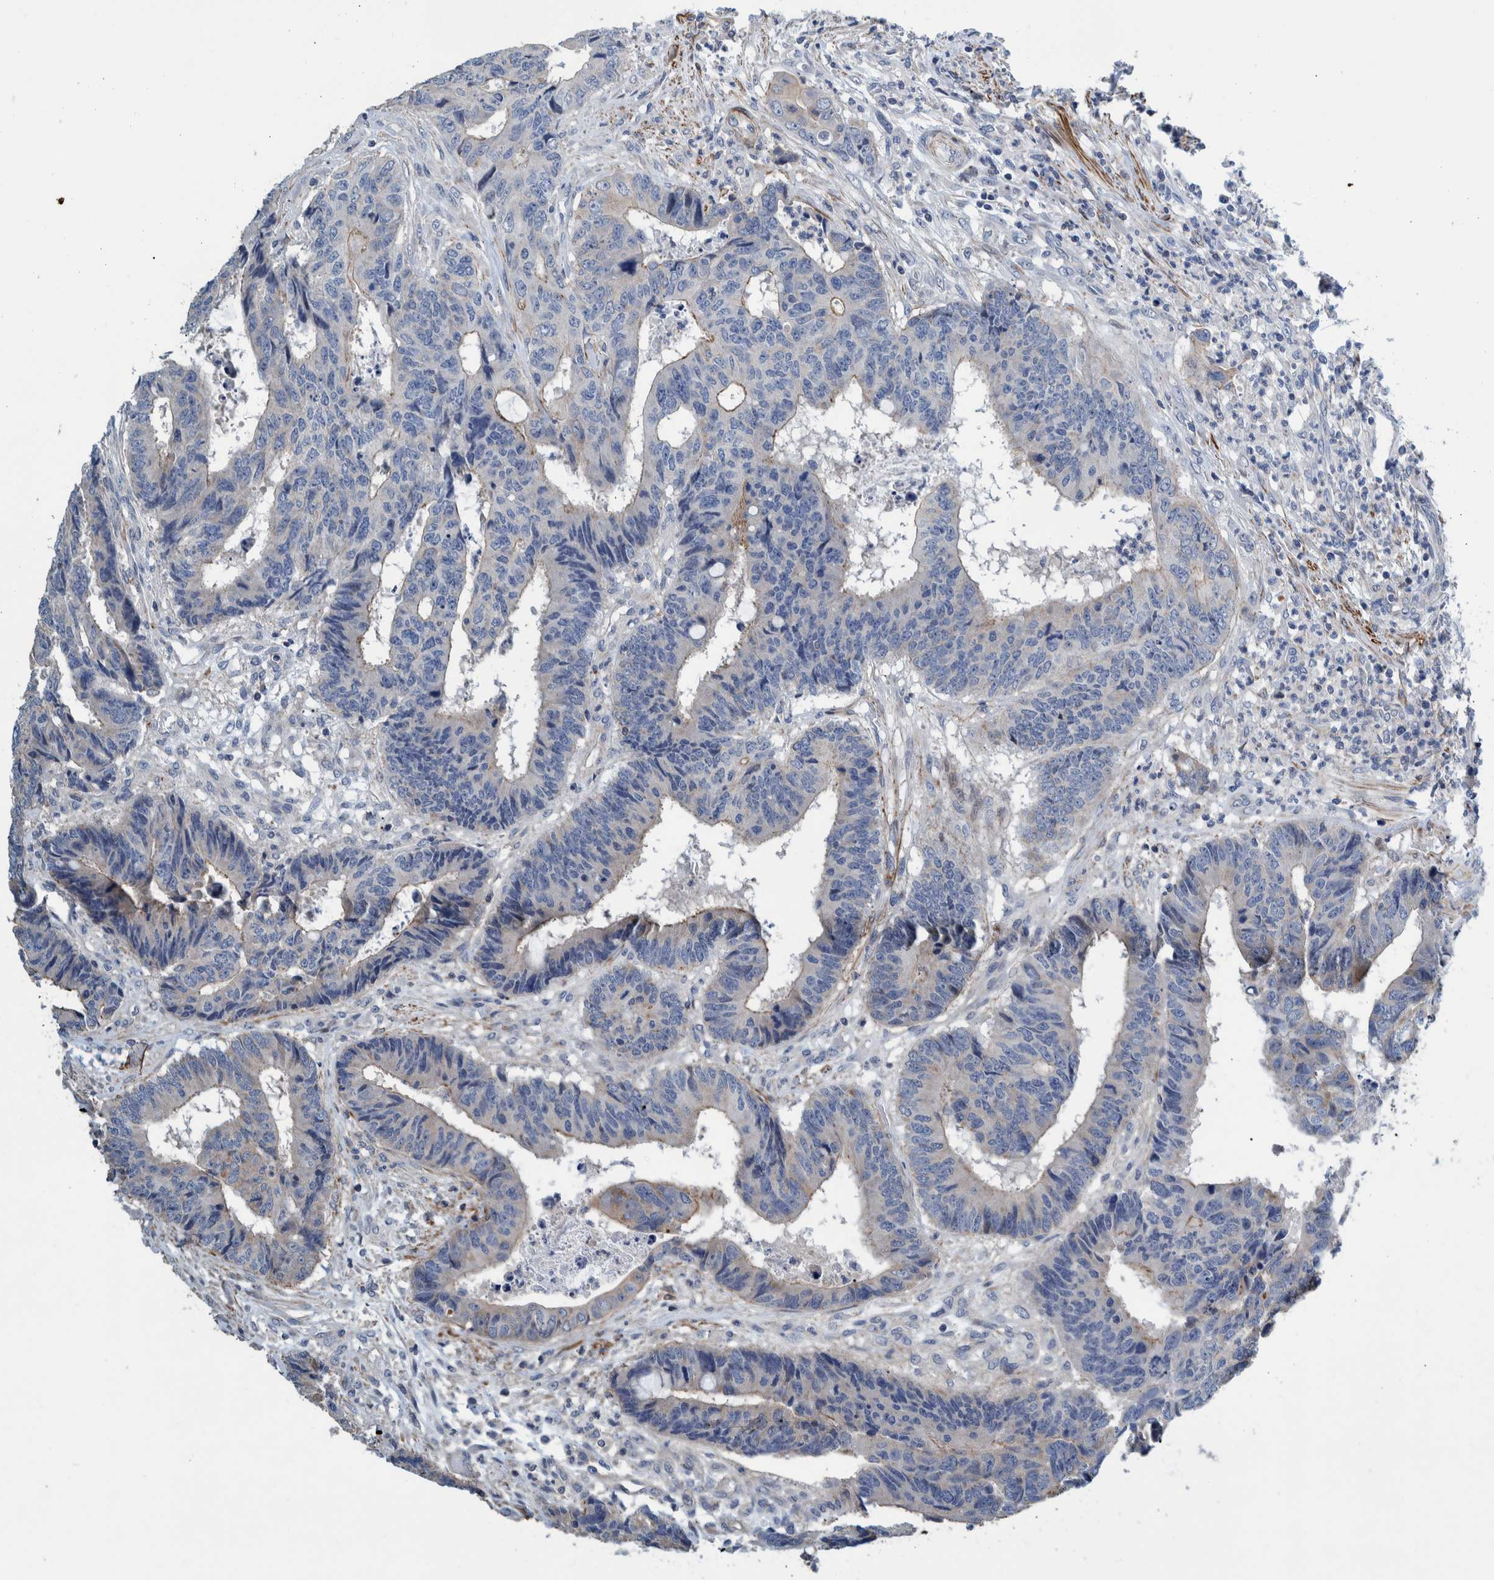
{"staining": {"intensity": "weak", "quantity": "<25%", "location": "cytoplasmic/membranous"}, "tissue": "colorectal cancer", "cell_type": "Tumor cells", "image_type": "cancer", "snomed": [{"axis": "morphology", "description": "Adenocarcinoma, NOS"}, {"axis": "topography", "description": "Rectum"}], "caption": "This photomicrograph is of colorectal cancer stained with IHC to label a protein in brown with the nuclei are counter-stained blue. There is no staining in tumor cells.", "gene": "MKS1", "patient": {"sex": "male", "age": 84}}